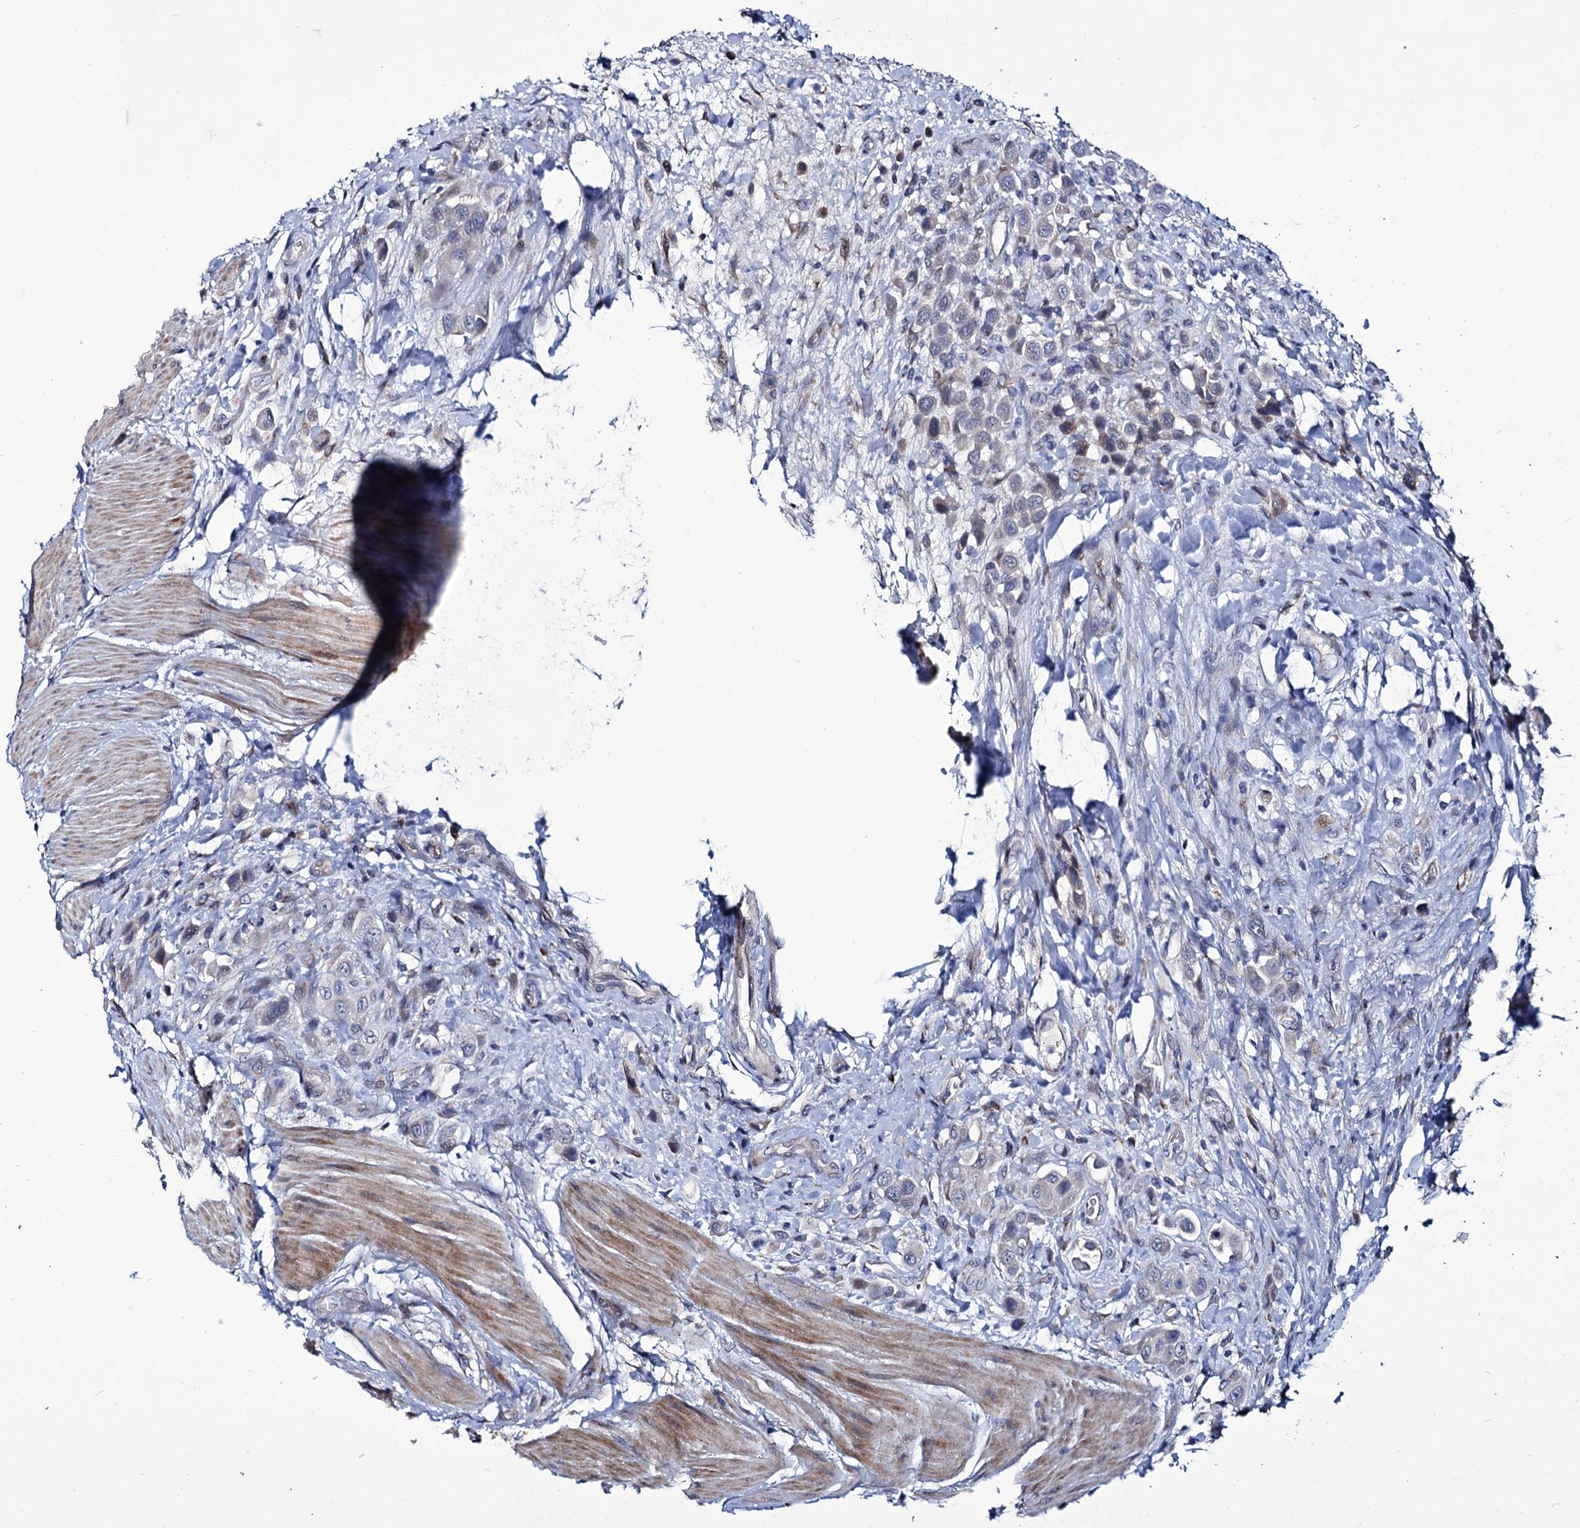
{"staining": {"intensity": "negative", "quantity": "none", "location": "none"}, "tissue": "urothelial cancer", "cell_type": "Tumor cells", "image_type": "cancer", "snomed": [{"axis": "morphology", "description": "Urothelial carcinoma, High grade"}, {"axis": "topography", "description": "Urinary bladder"}], "caption": "High power microscopy photomicrograph of an immunohistochemistry histopathology image of urothelial cancer, revealing no significant staining in tumor cells. (DAB IHC, high magnification).", "gene": "TUBGCP5", "patient": {"sex": "male", "age": 50}}